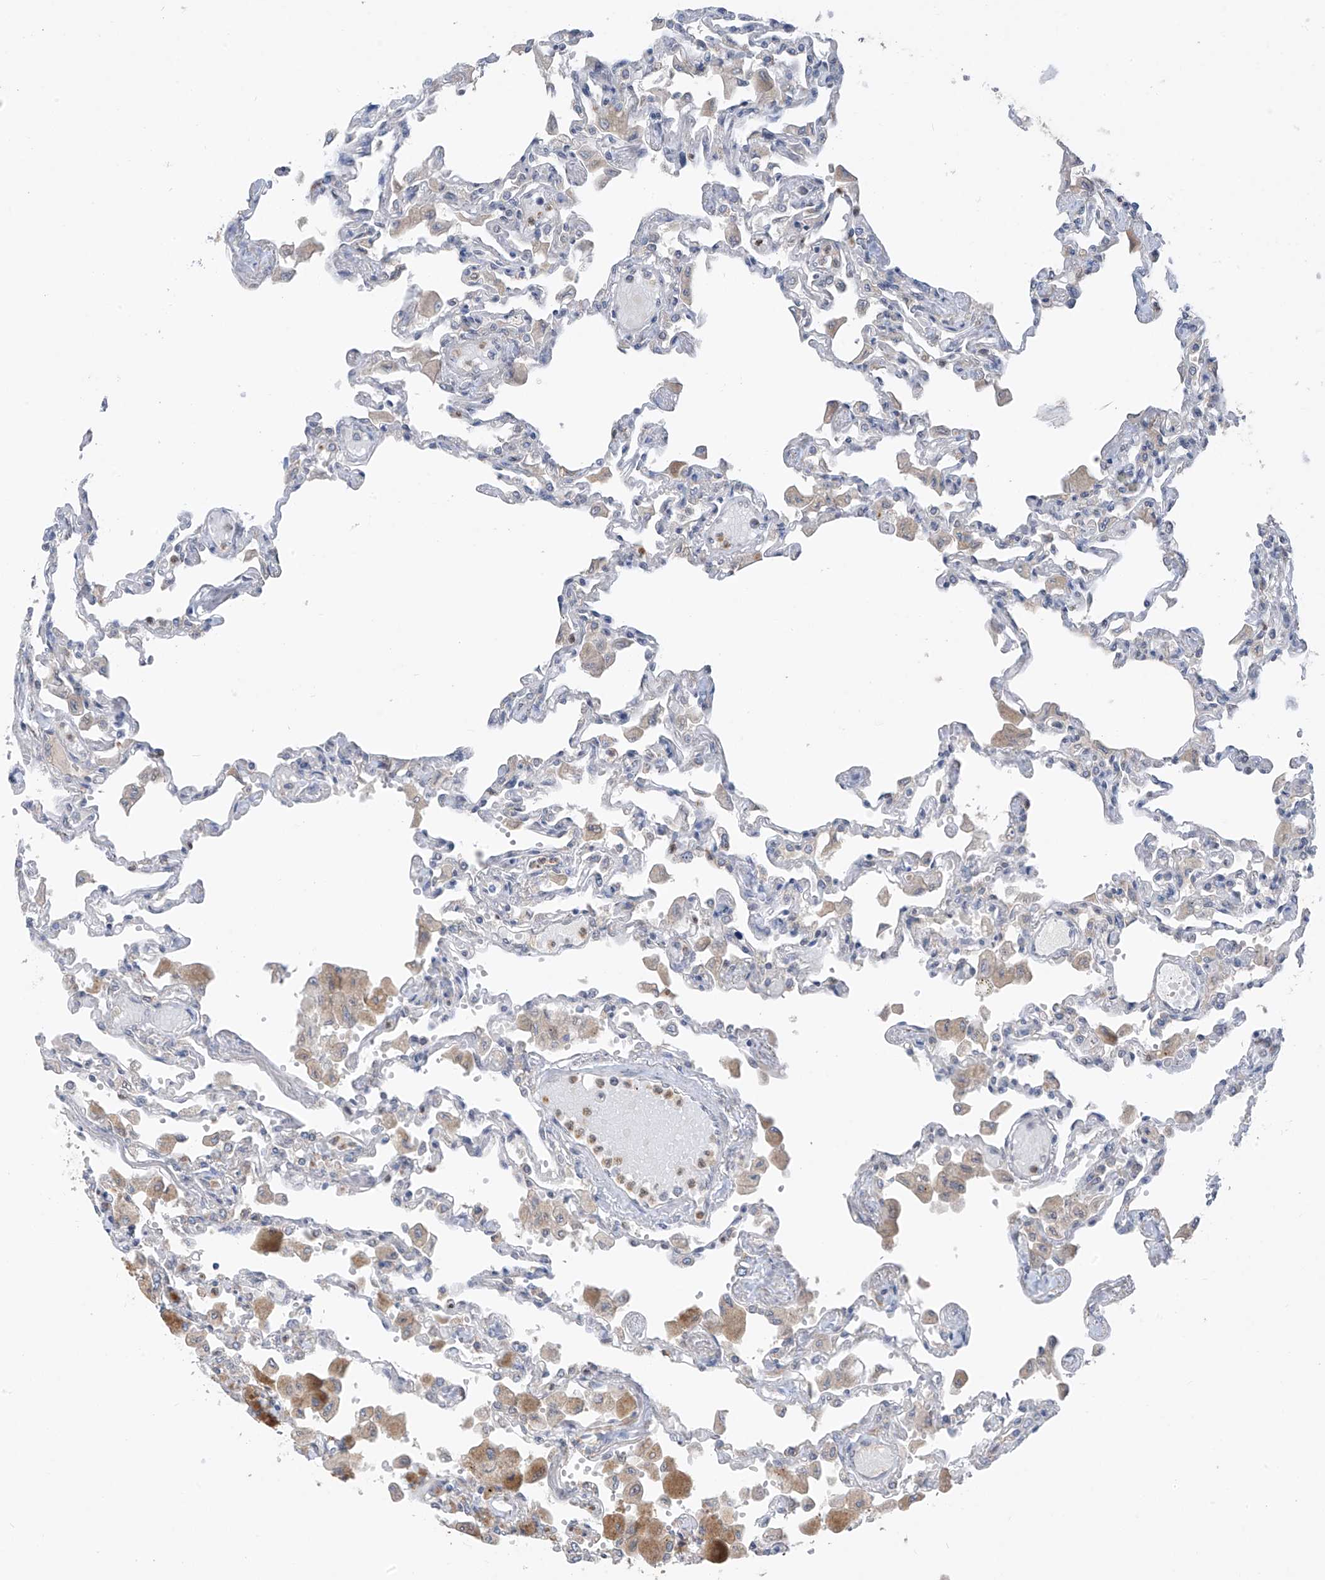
{"staining": {"intensity": "negative", "quantity": "none", "location": "none"}, "tissue": "lung", "cell_type": "Alveolar cells", "image_type": "normal", "snomed": [{"axis": "morphology", "description": "Normal tissue, NOS"}, {"axis": "topography", "description": "Bronchus"}, {"axis": "topography", "description": "Lung"}], "caption": "Immunohistochemistry photomicrograph of unremarkable lung: lung stained with DAB (3,3'-diaminobenzidine) displays no significant protein staining in alveolar cells. Nuclei are stained in blue.", "gene": "CYP4V2", "patient": {"sex": "female", "age": 49}}